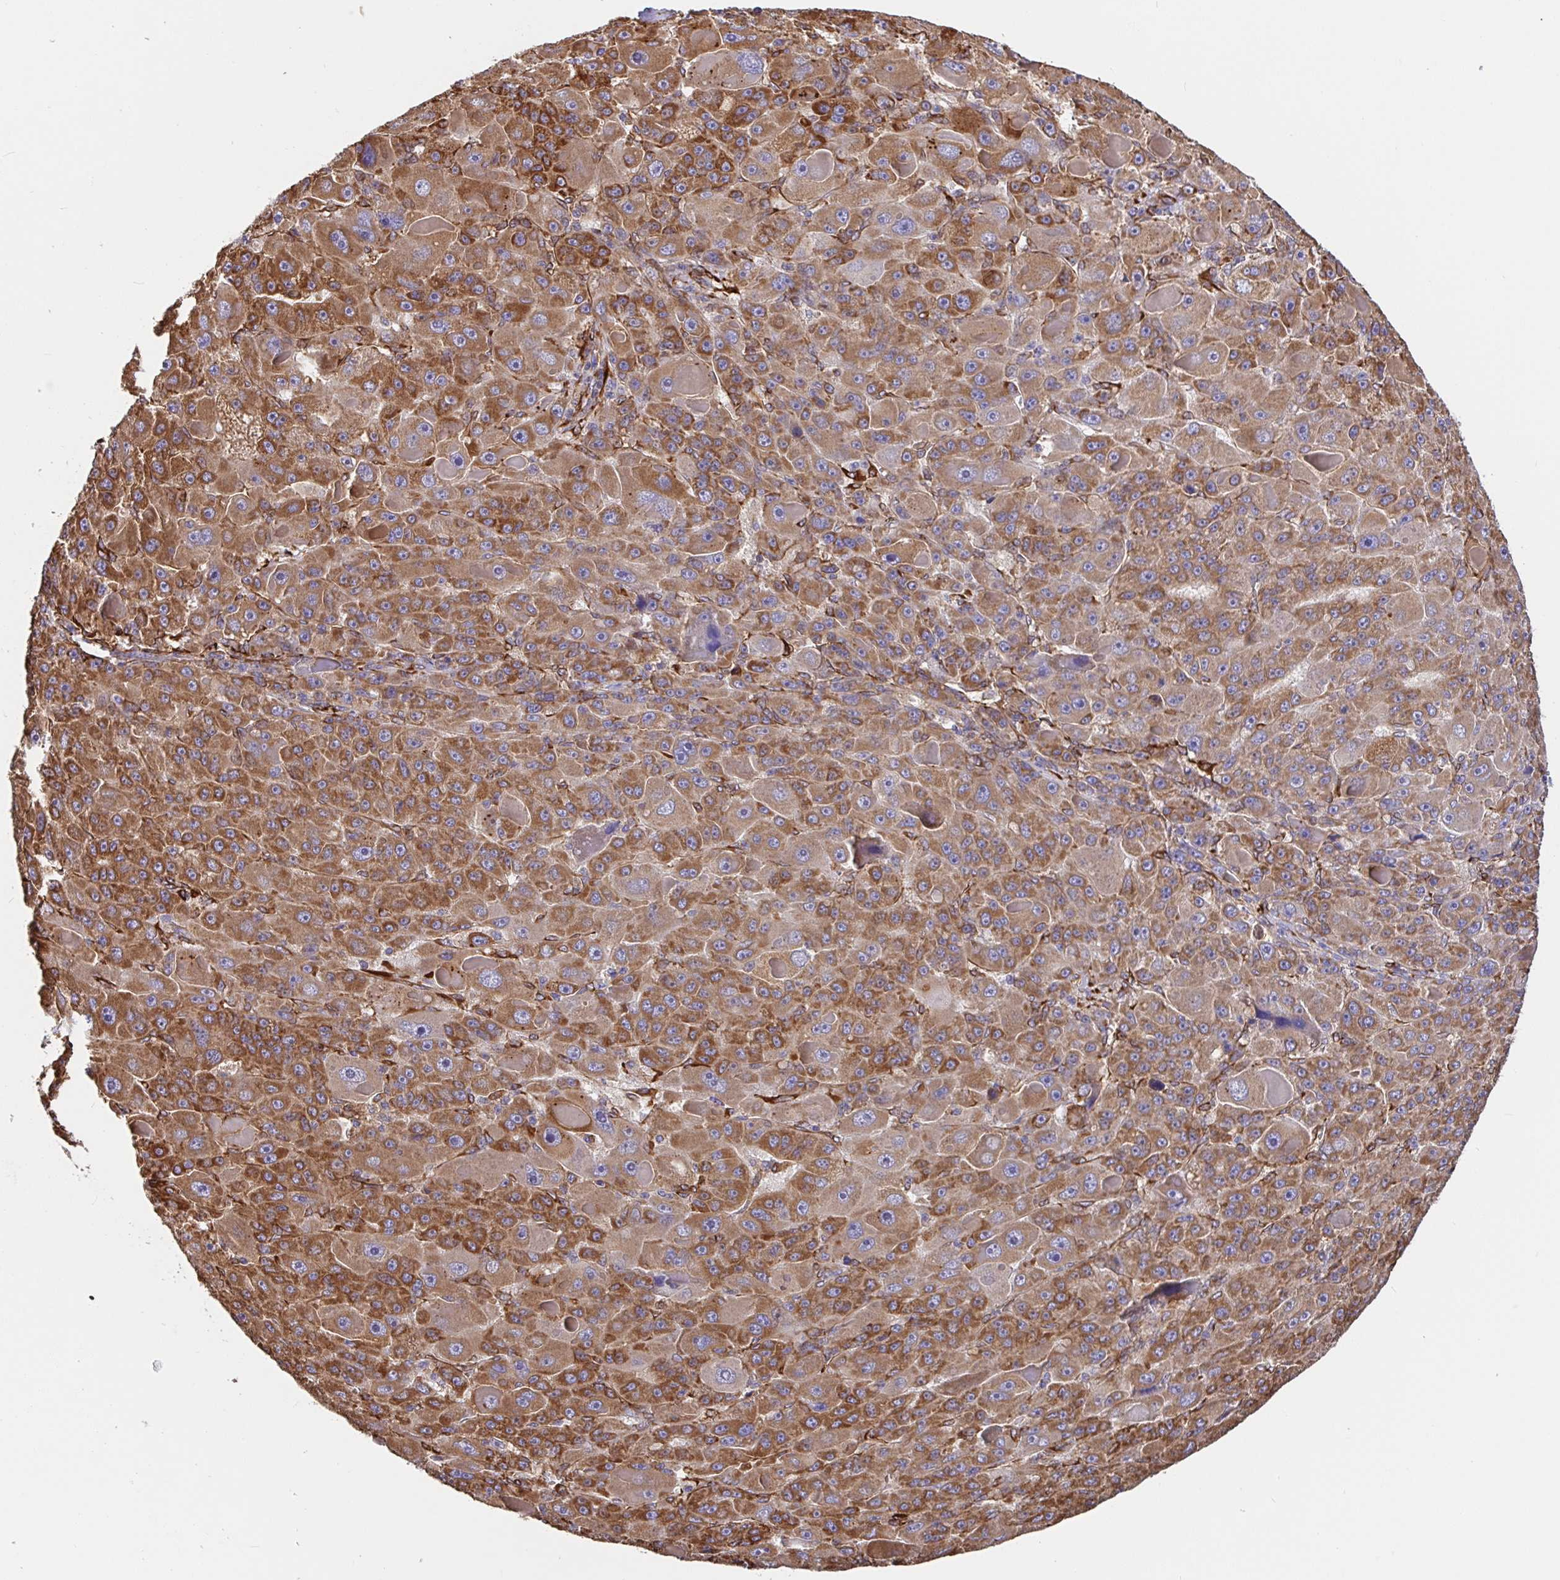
{"staining": {"intensity": "moderate", "quantity": ">75%", "location": "cytoplasmic/membranous"}, "tissue": "liver cancer", "cell_type": "Tumor cells", "image_type": "cancer", "snomed": [{"axis": "morphology", "description": "Carcinoma, Hepatocellular, NOS"}, {"axis": "topography", "description": "Liver"}], "caption": "This is a histology image of immunohistochemistry (IHC) staining of liver hepatocellular carcinoma, which shows moderate expression in the cytoplasmic/membranous of tumor cells.", "gene": "MAOA", "patient": {"sex": "male", "age": 76}}